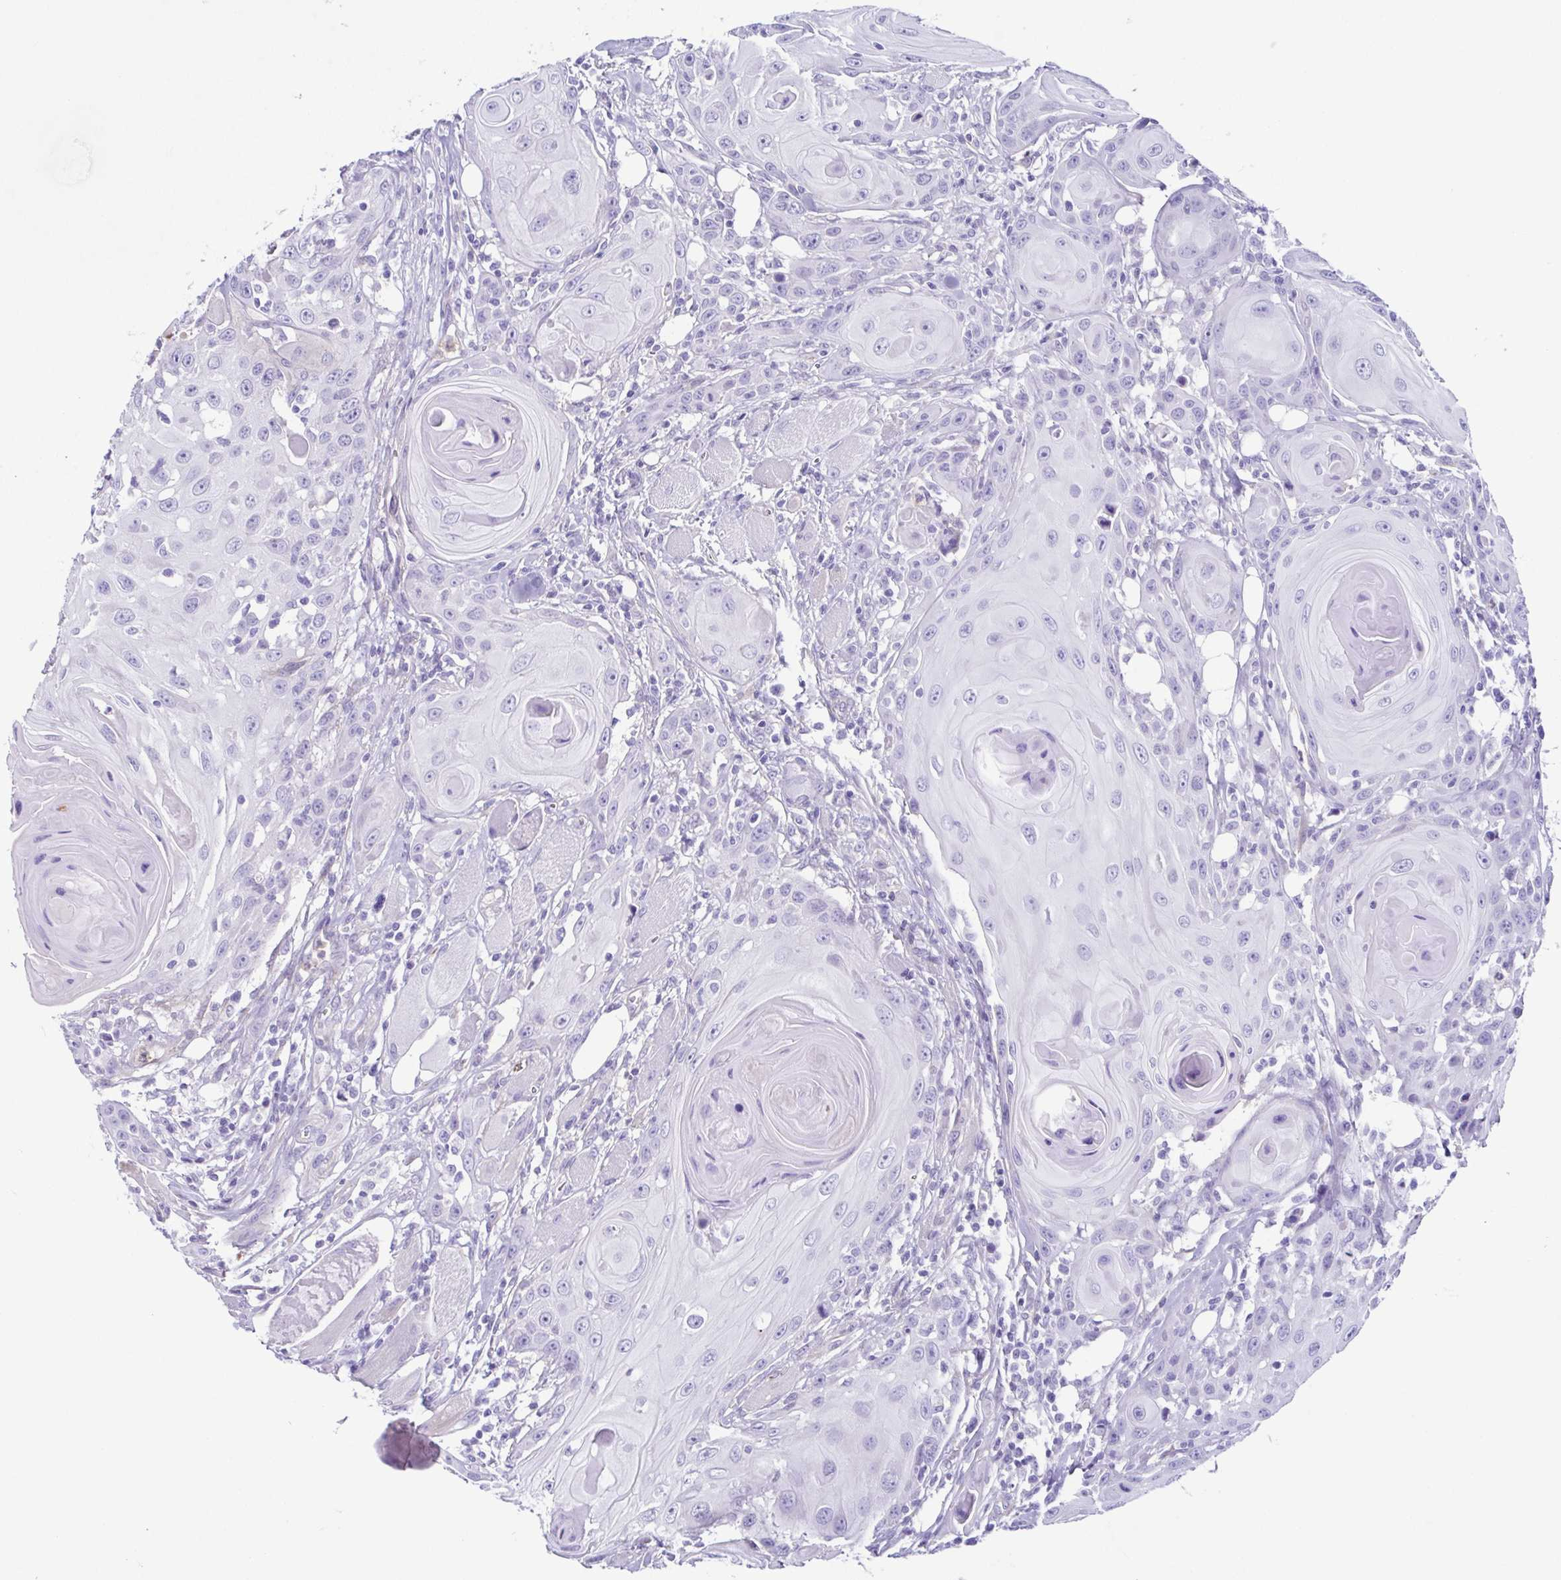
{"staining": {"intensity": "negative", "quantity": "none", "location": "none"}, "tissue": "head and neck cancer", "cell_type": "Tumor cells", "image_type": "cancer", "snomed": [{"axis": "morphology", "description": "Squamous cell carcinoma, NOS"}, {"axis": "topography", "description": "Head-Neck"}], "caption": "Immunohistochemistry of human squamous cell carcinoma (head and neck) reveals no expression in tumor cells.", "gene": "CYP11B1", "patient": {"sex": "female", "age": 80}}